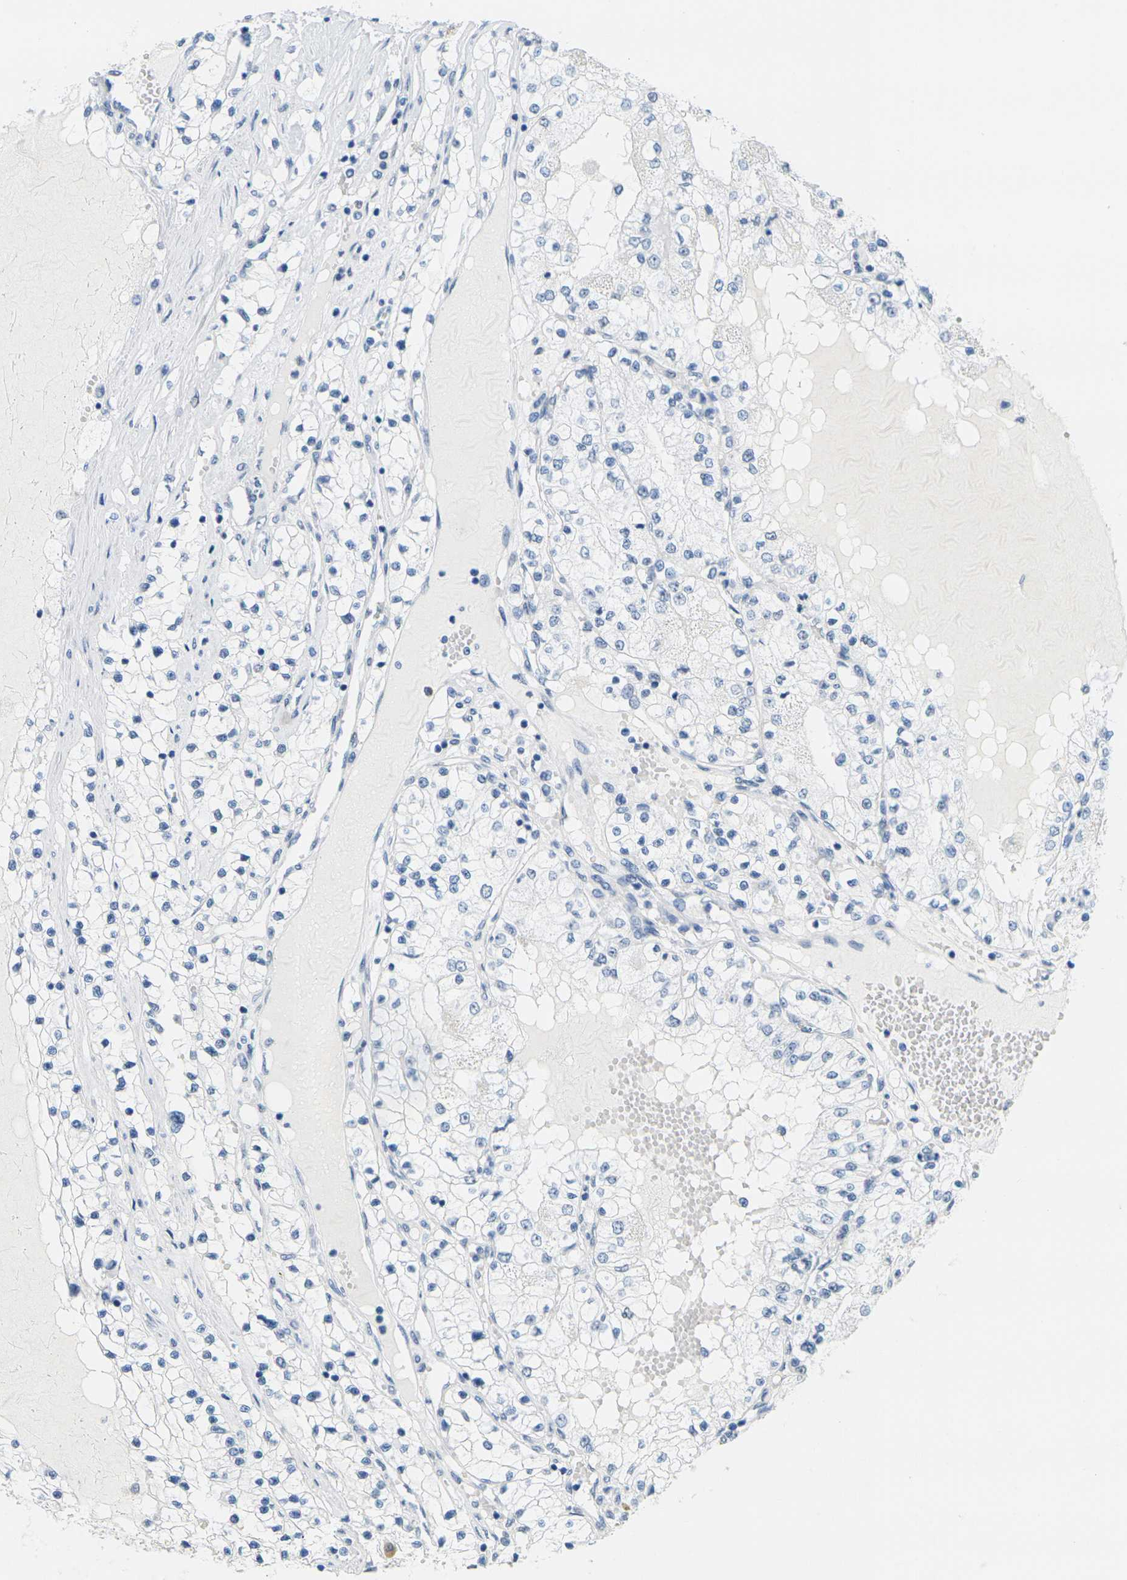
{"staining": {"intensity": "negative", "quantity": "none", "location": "none"}, "tissue": "renal cancer", "cell_type": "Tumor cells", "image_type": "cancer", "snomed": [{"axis": "morphology", "description": "Adenocarcinoma, NOS"}, {"axis": "topography", "description": "Kidney"}], "caption": "The histopathology image shows no staining of tumor cells in renal cancer.", "gene": "CTAG1A", "patient": {"sex": "male", "age": 68}}